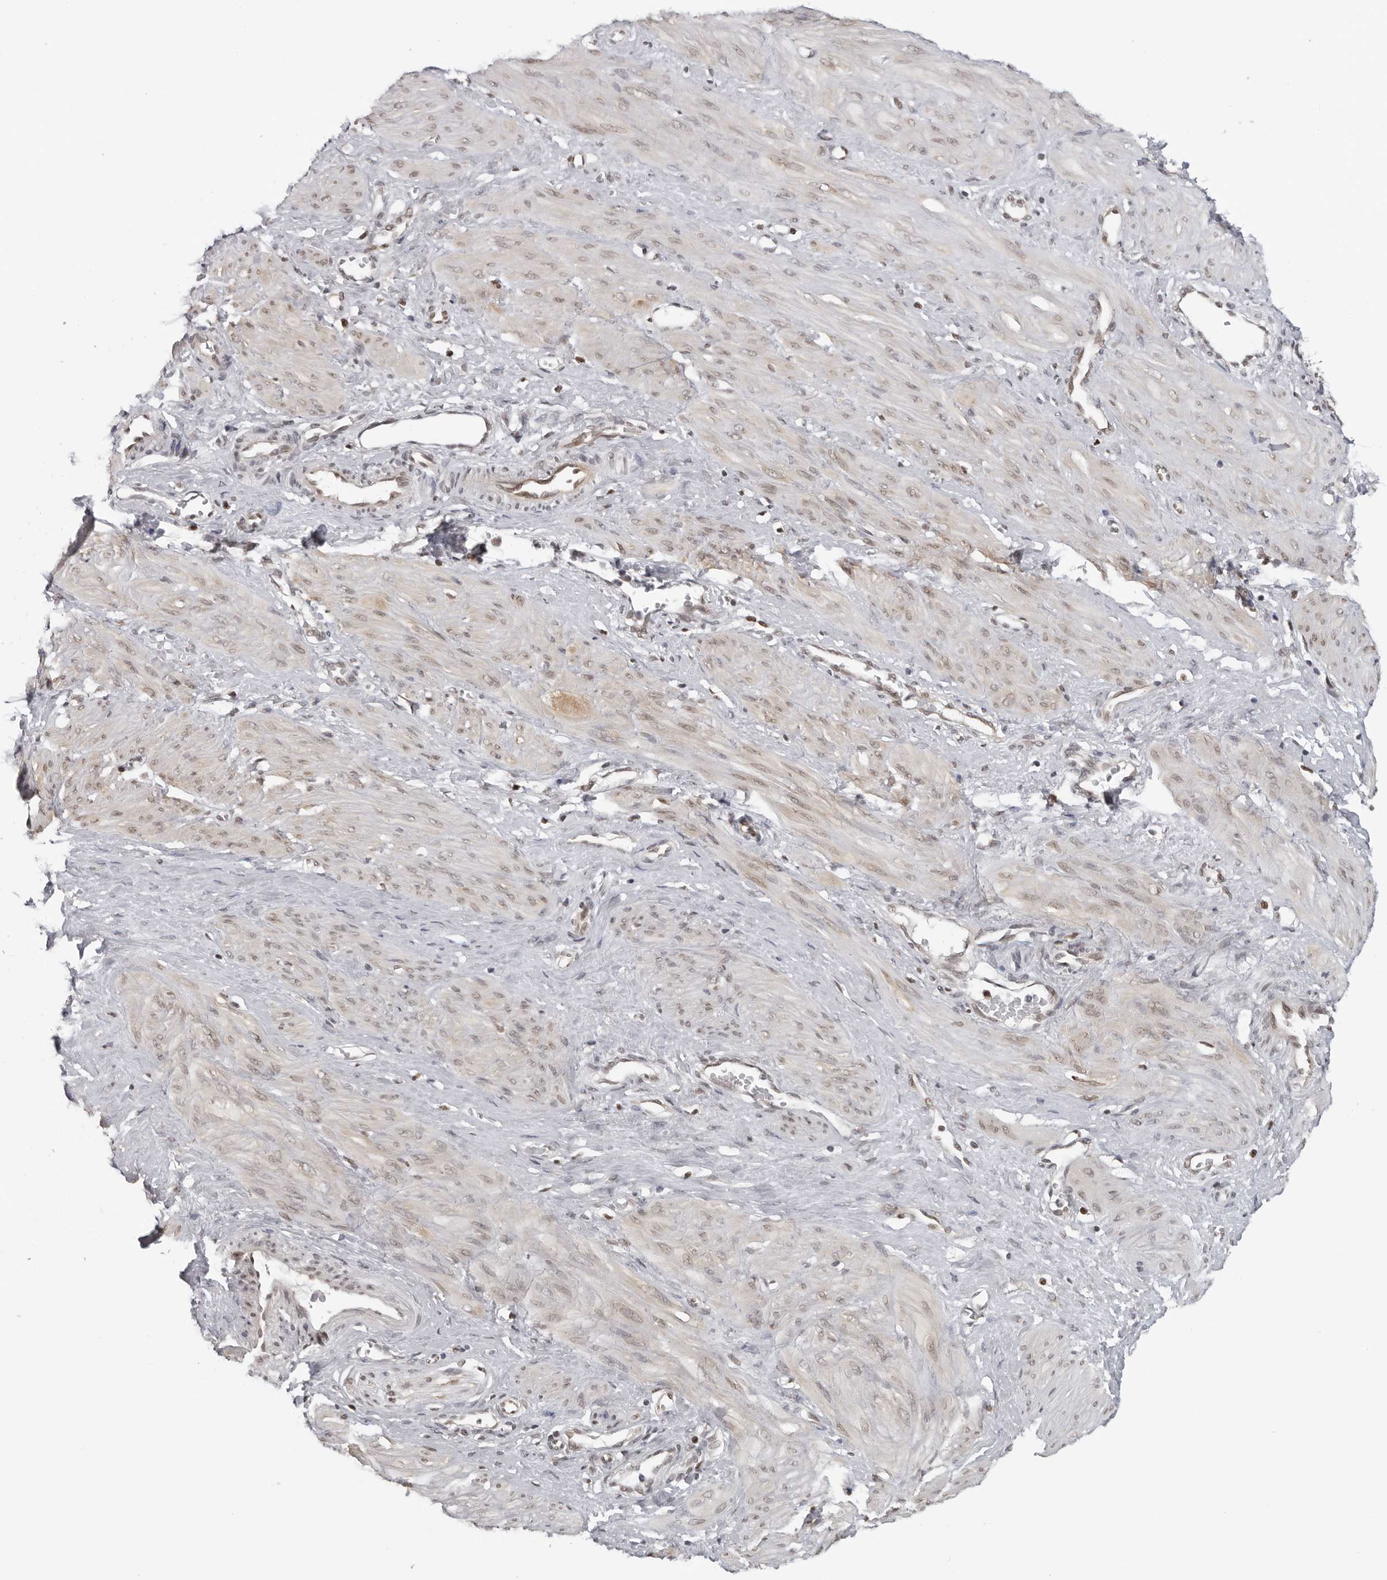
{"staining": {"intensity": "weak", "quantity": "<25%", "location": "cytoplasmic/membranous"}, "tissue": "smooth muscle", "cell_type": "Smooth muscle cells", "image_type": "normal", "snomed": [{"axis": "morphology", "description": "Normal tissue, NOS"}, {"axis": "topography", "description": "Endometrium"}], "caption": "Immunohistochemistry of unremarkable smooth muscle exhibits no staining in smooth muscle cells.", "gene": "MAF", "patient": {"sex": "female", "age": 33}}